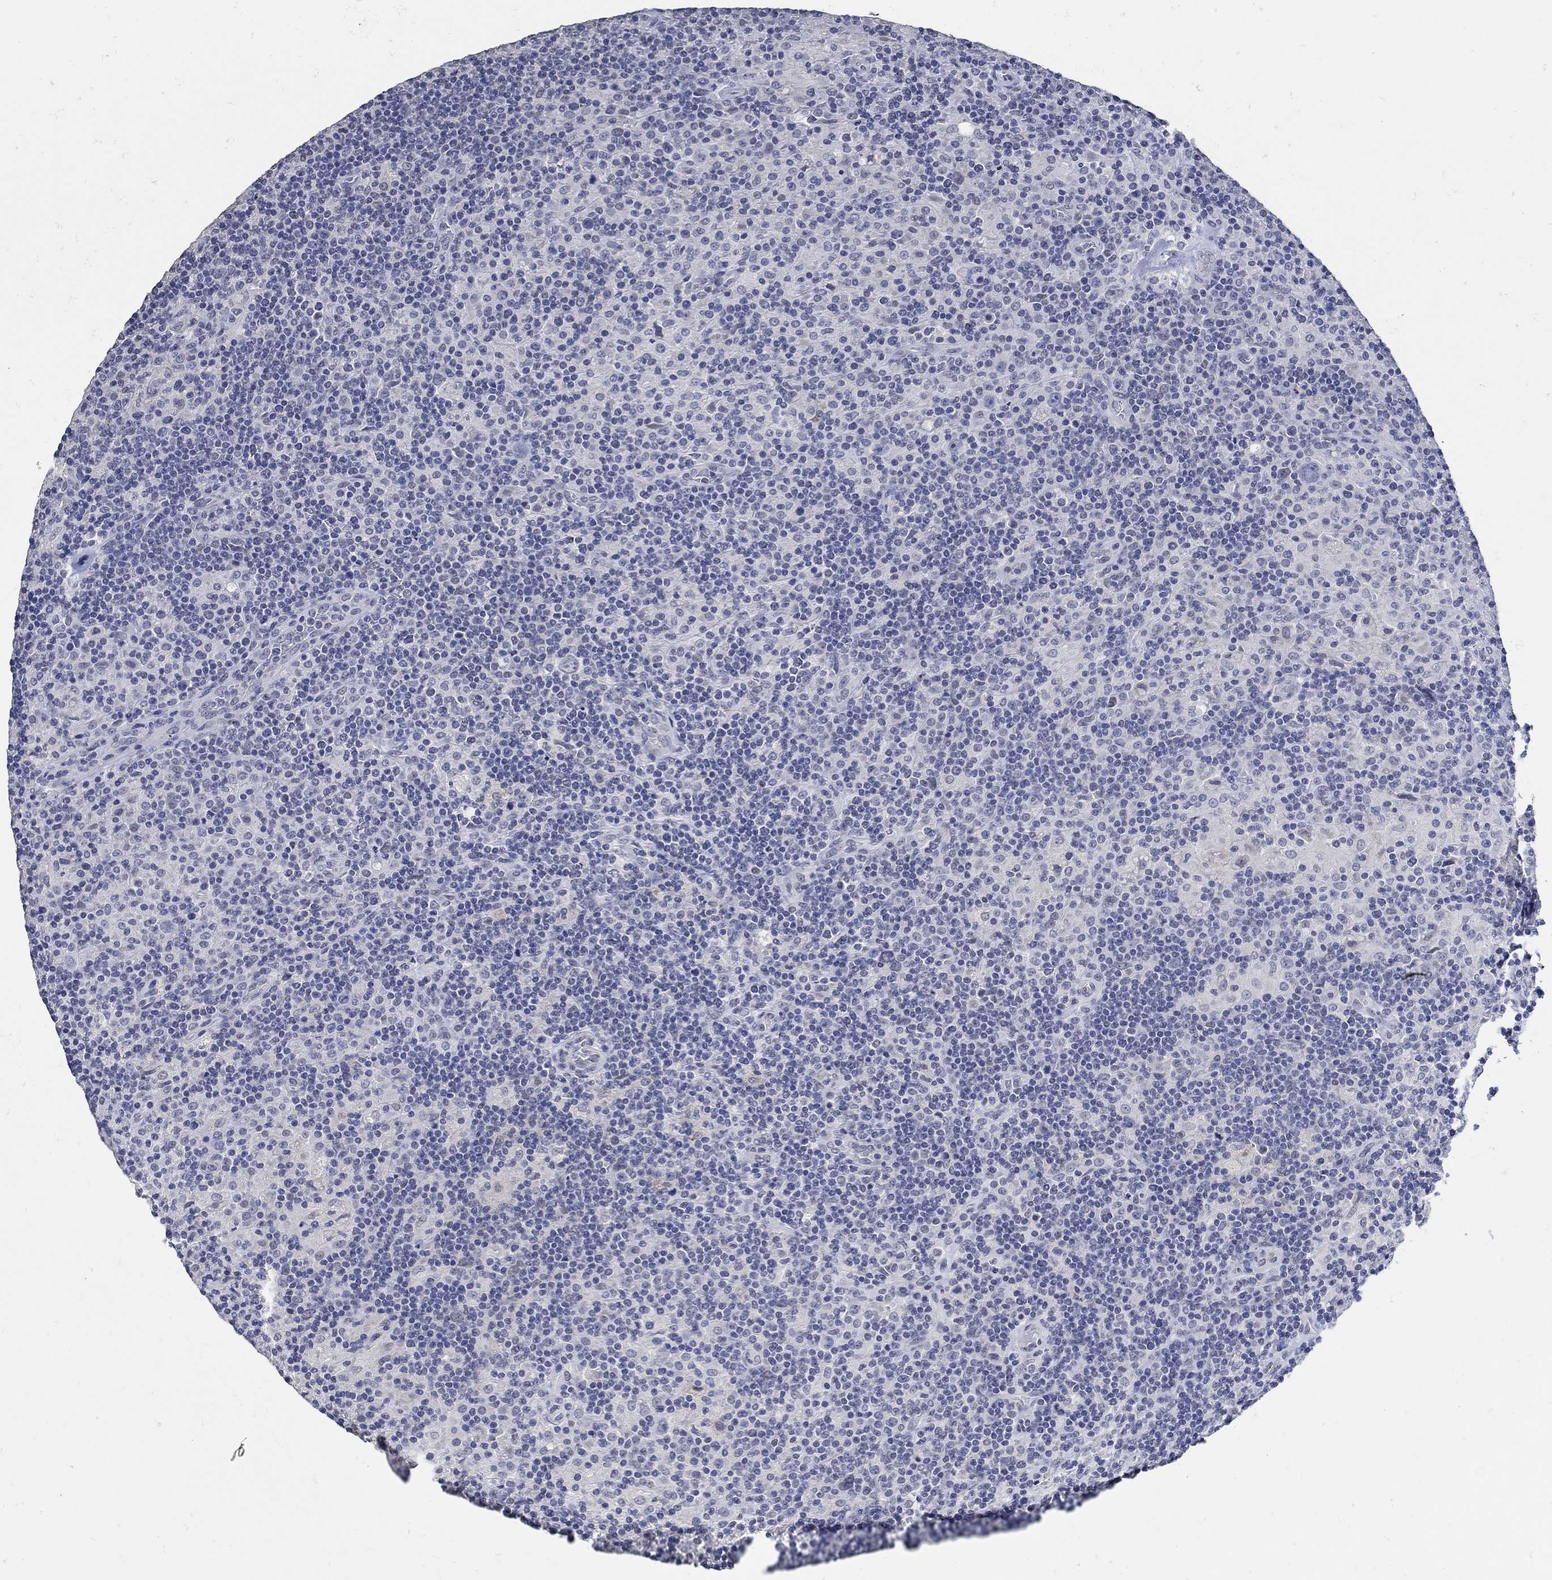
{"staining": {"intensity": "negative", "quantity": "none", "location": "none"}, "tissue": "lymphoma", "cell_type": "Tumor cells", "image_type": "cancer", "snomed": [{"axis": "morphology", "description": "Hodgkin's disease, NOS"}, {"axis": "topography", "description": "Lymph node"}], "caption": "Hodgkin's disease stained for a protein using IHC displays no staining tumor cells.", "gene": "KCNN3", "patient": {"sex": "male", "age": 70}}